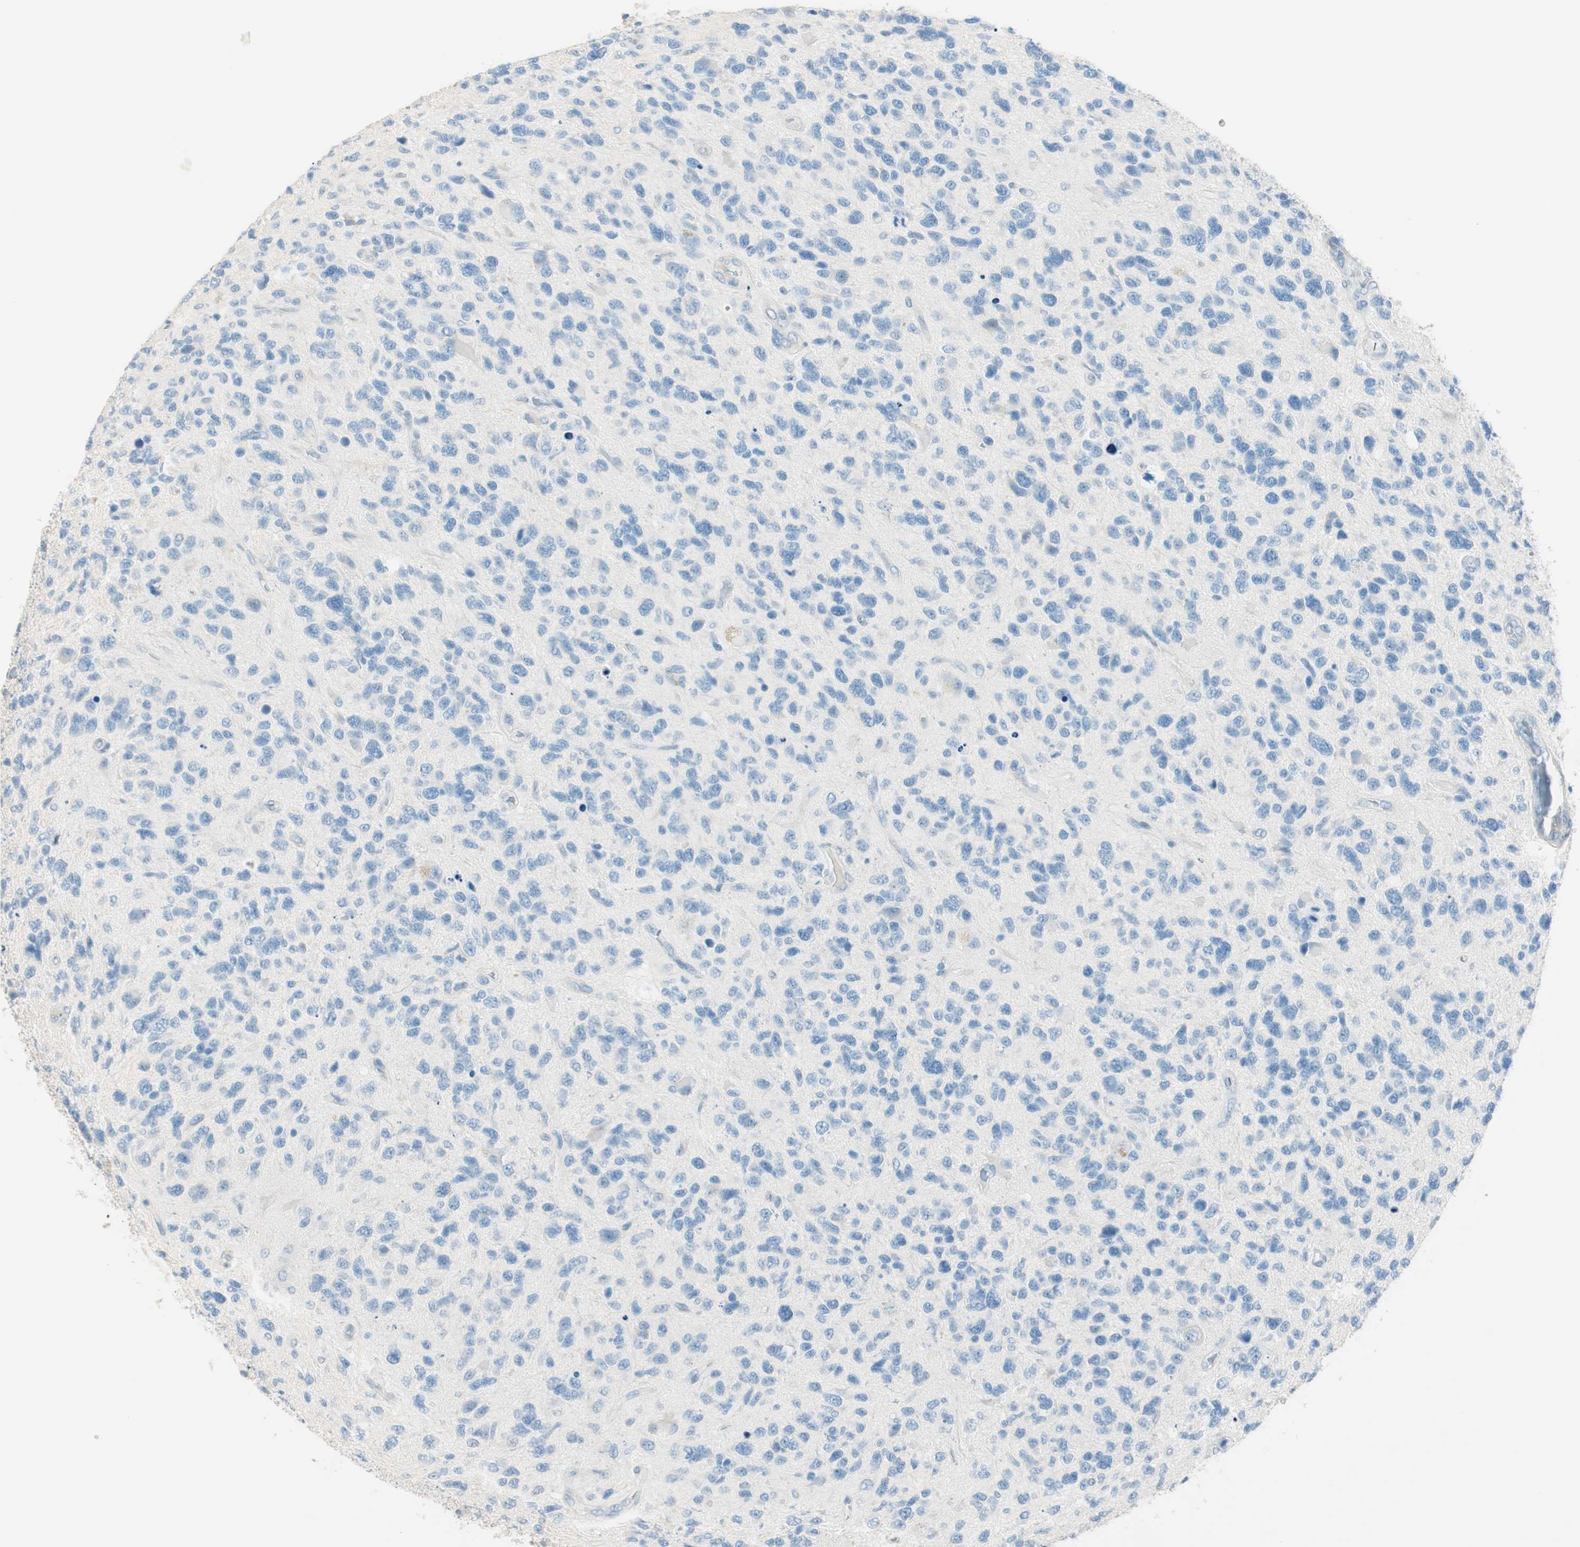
{"staining": {"intensity": "negative", "quantity": "none", "location": "none"}, "tissue": "glioma", "cell_type": "Tumor cells", "image_type": "cancer", "snomed": [{"axis": "morphology", "description": "Glioma, malignant, High grade"}, {"axis": "topography", "description": "Brain"}], "caption": "The immunohistochemistry histopathology image has no significant staining in tumor cells of malignant glioma (high-grade) tissue.", "gene": "HPGD", "patient": {"sex": "female", "age": 58}}